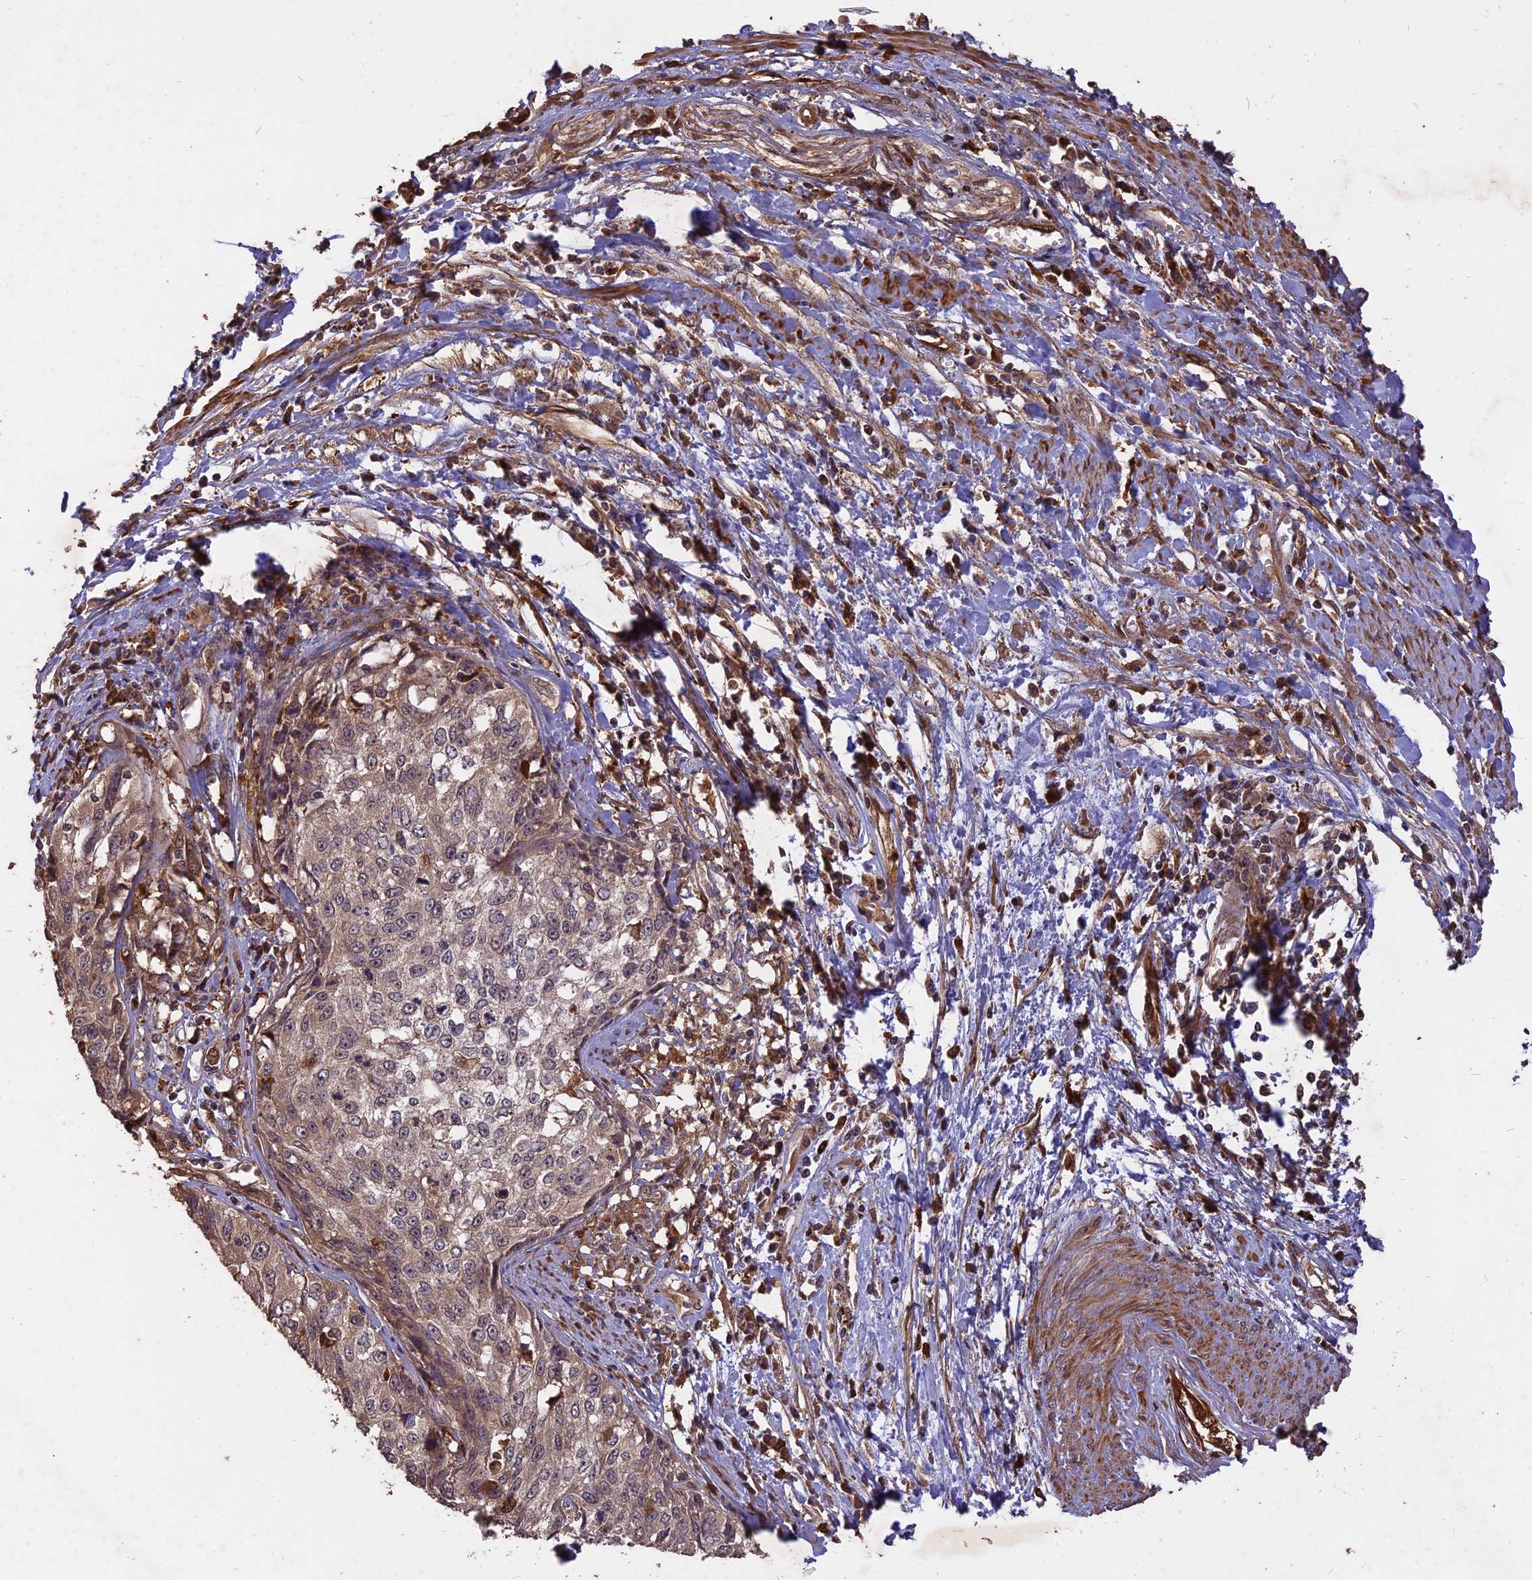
{"staining": {"intensity": "weak", "quantity": "<25%", "location": "cytoplasmic/membranous"}, "tissue": "cervical cancer", "cell_type": "Tumor cells", "image_type": "cancer", "snomed": [{"axis": "morphology", "description": "Squamous cell carcinoma, NOS"}, {"axis": "topography", "description": "Cervix"}], "caption": "Immunohistochemistry (IHC) of cervical cancer shows no positivity in tumor cells.", "gene": "SAC3D1", "patient": {"sex": "female", "age": 57}}